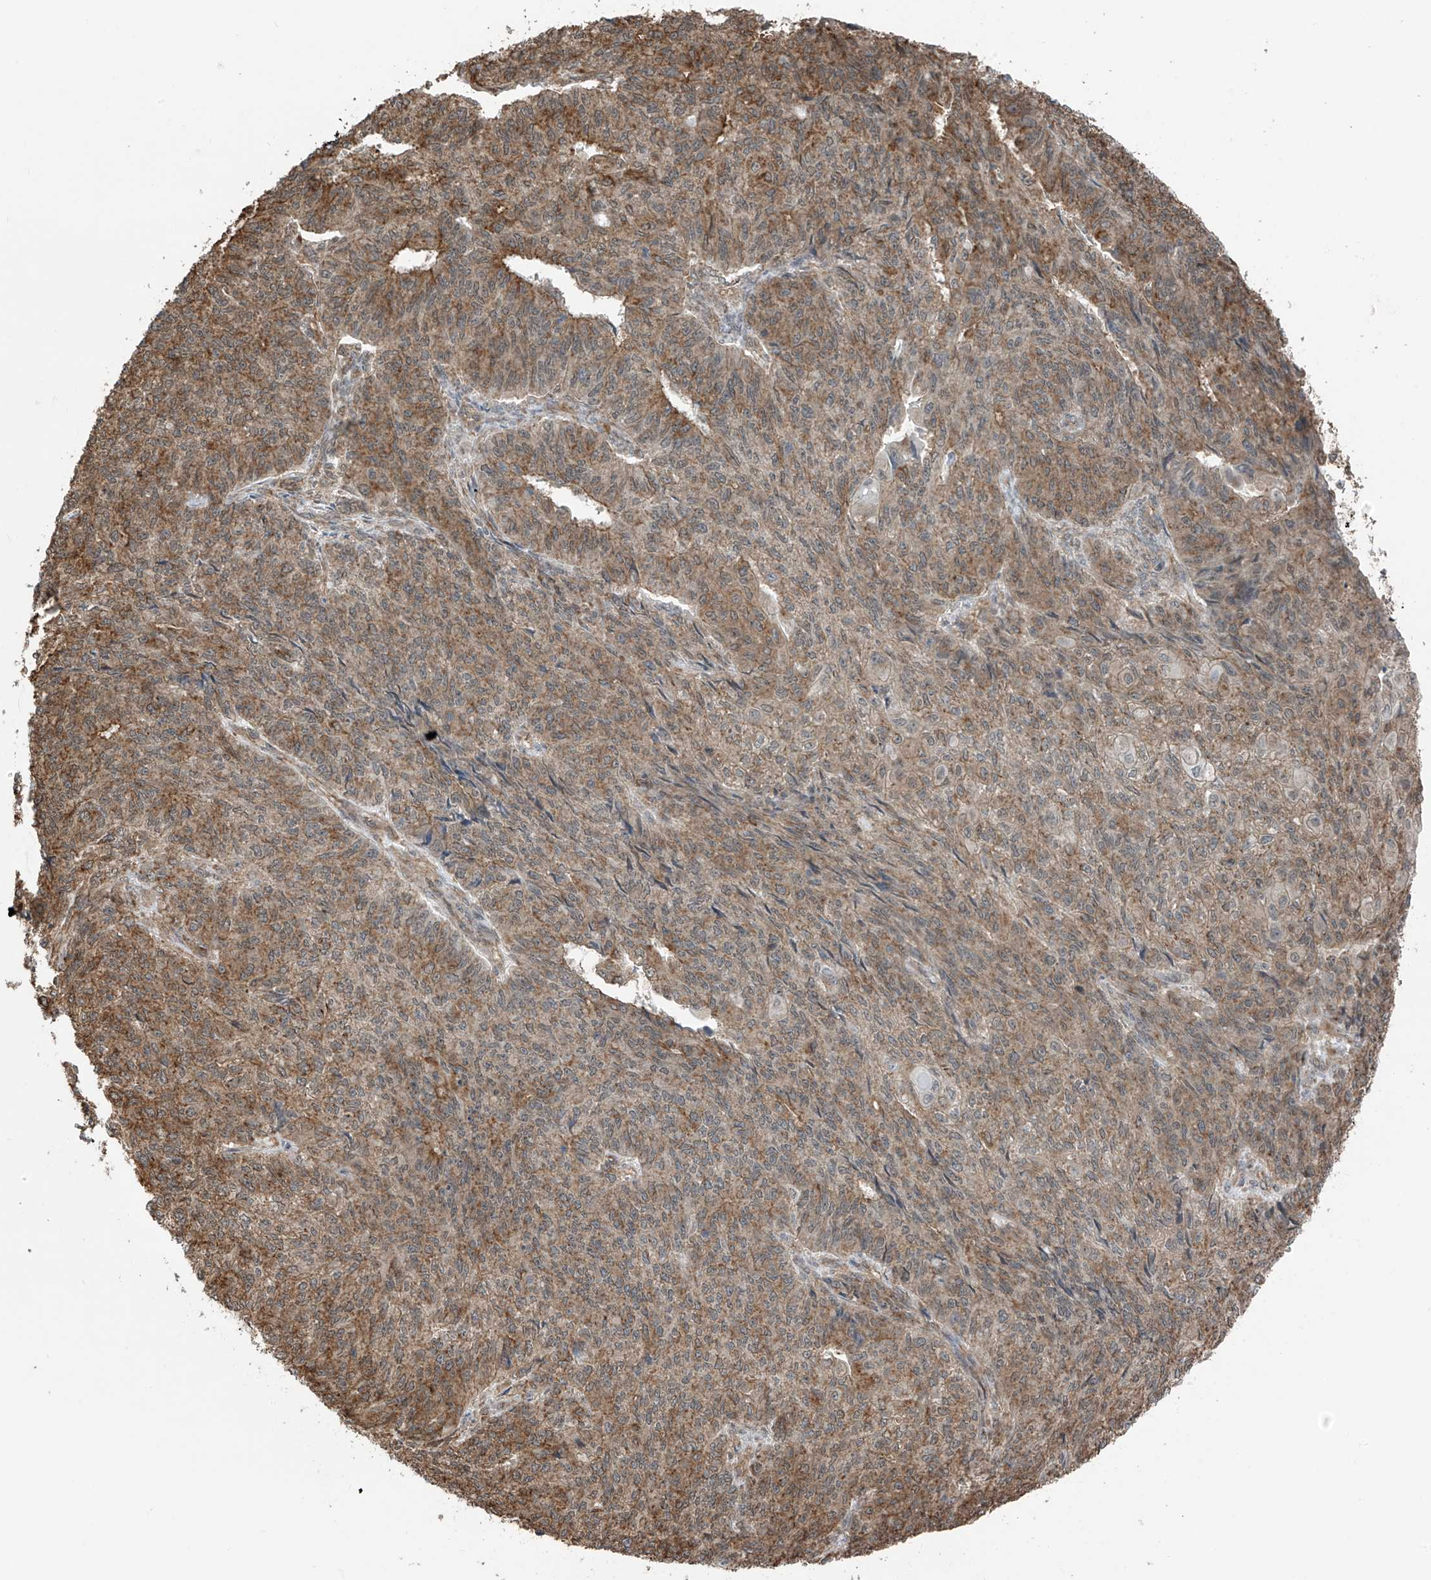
{"staining": {"intensity": "moderate", "quantity": ">75%", "location": "cytoplasmic/membranous"}, "tissue": "endometrial cancer", "cell_type": "Tumor cells", "image_type": "cancer", "snomed": [{"axis": "morphology", "description": "Adenocarcinoma, NOS"}, {"axis": "topography", "description": "Endometrium"}], "caption": "High-power microscopy captured an immunohistochemistry image of endometrial cancer, revealing moderate cytoplasmic/membranous expression in about >75% of tumor cells.", "gene": "ZNF189", "patient": {"sex": "female", "age": 32}}